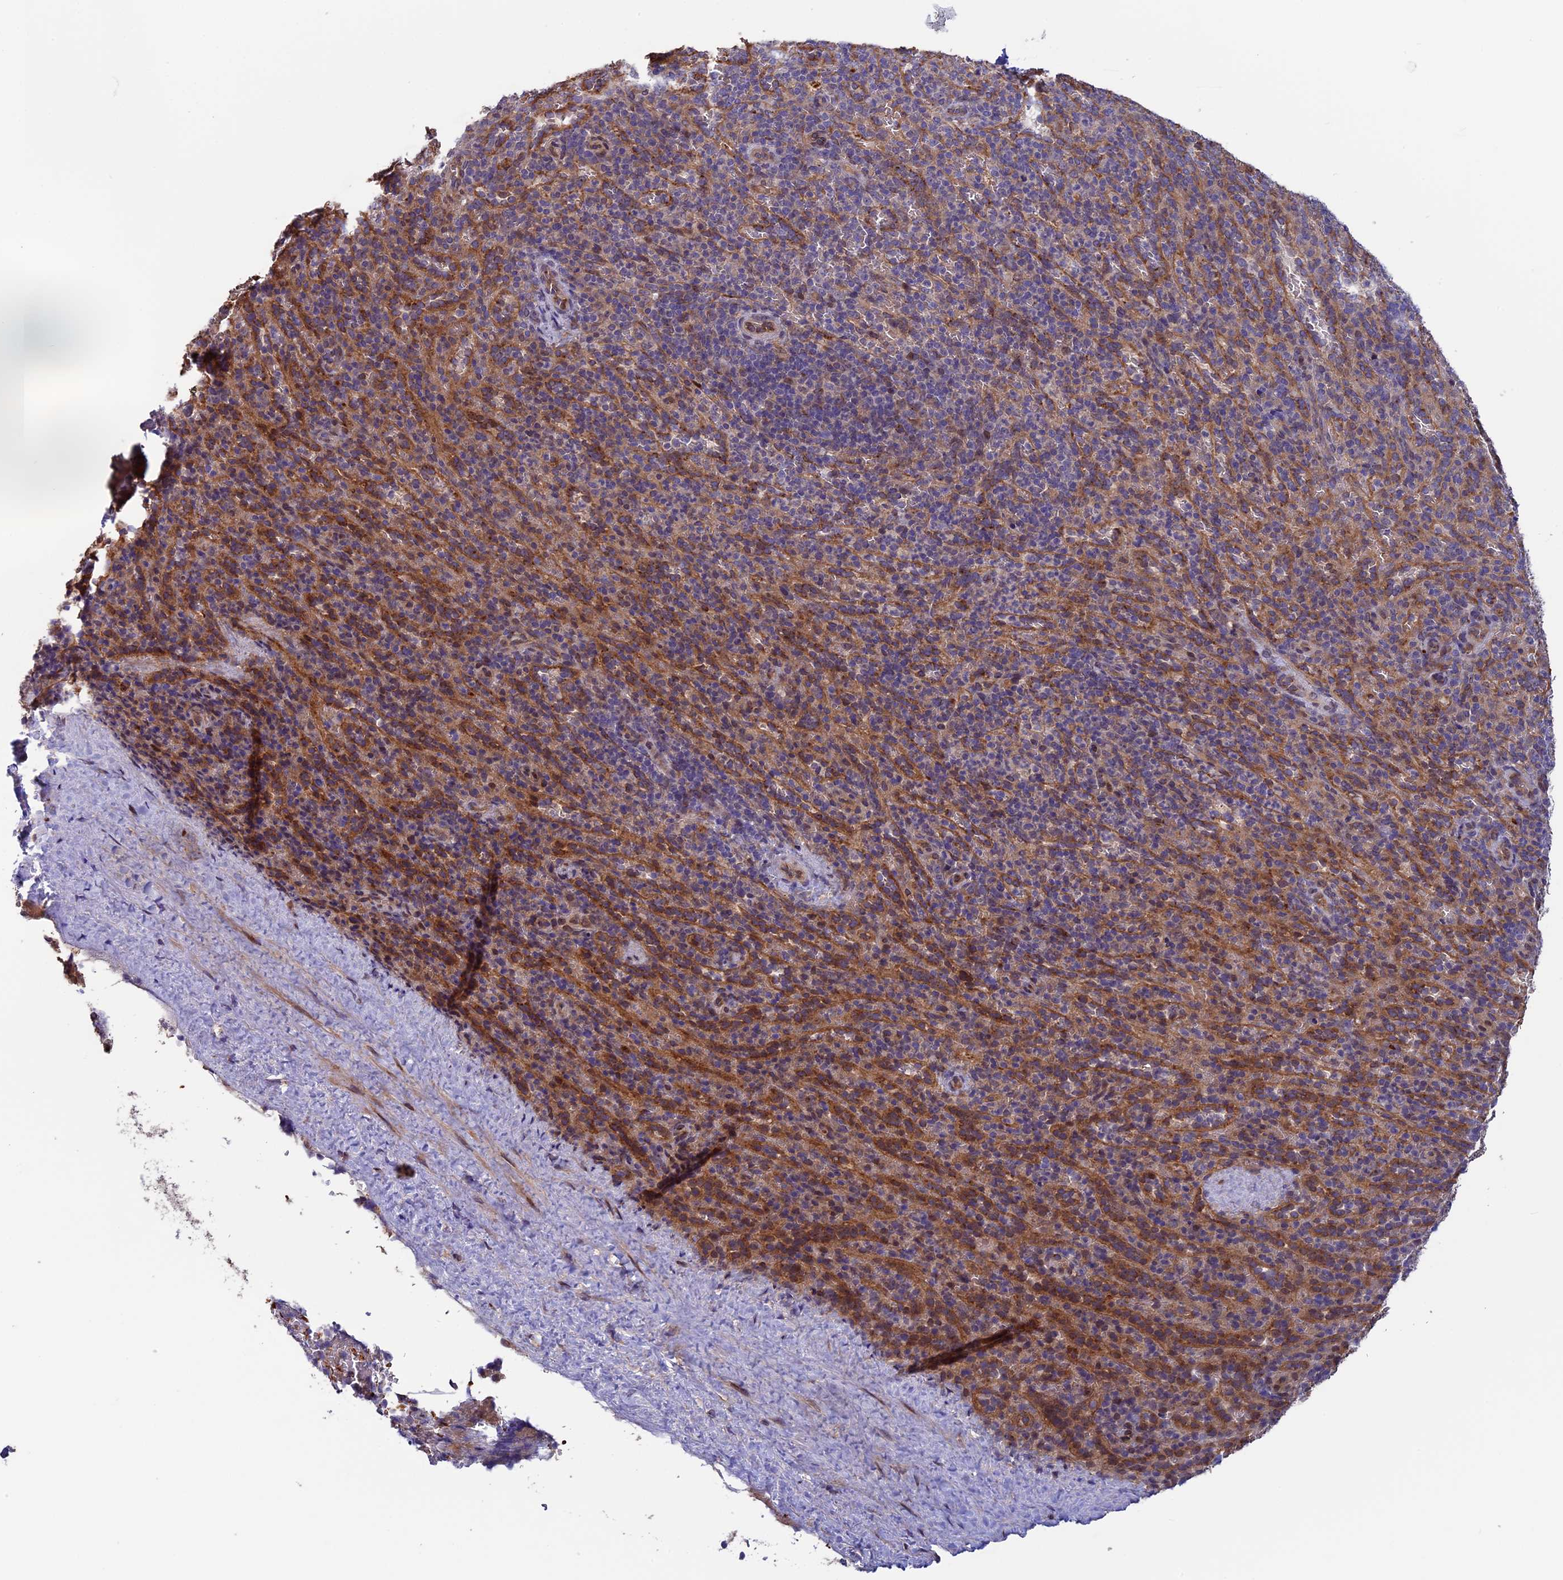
{"staining": {"intensity": "moderate", "quantity": "<25%", "location": "cytoplasmic/membranous"}, "tissue": "spleen", "cell_type": "Cells in red pulp", "image_type": "normal", "snomed": [{"axis": "morphology", "description": "Normal tissue, NOS"}, {"axis": "topography", "description": "Spleen"}], "caption": "High-magnification brightfield microscopy of normal spleen stained with DAB (brown) and counterstained with hematoxylin (blue). cells in red pulp exhibit moderate cytoplasmic/membranous staining is identified in approximately<25% of cells.", "gene": "CCDC9B", "patient": {"sex": "female", "age": 21}}